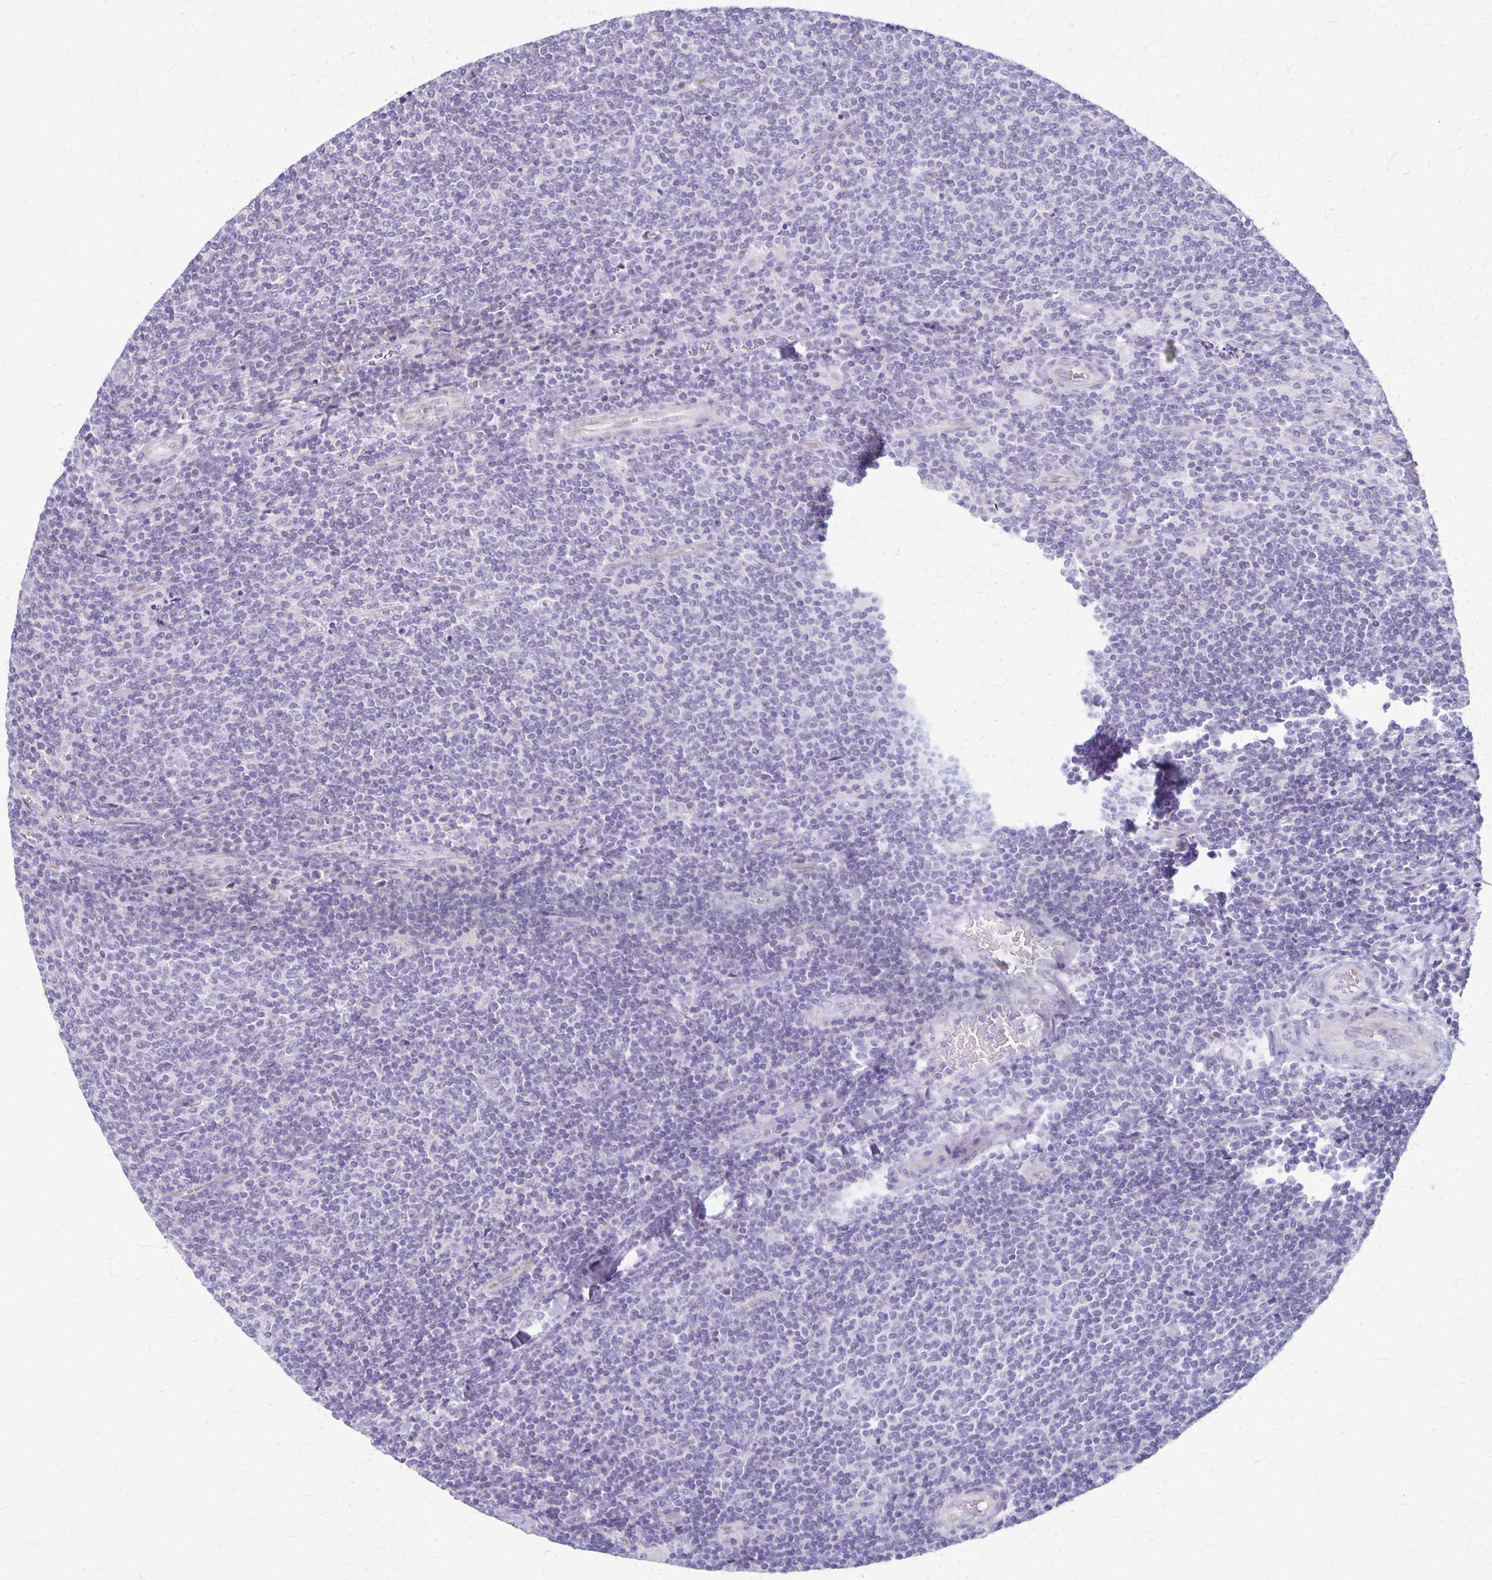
{"staining": {"intensity": "negative", "quantity": "none", "location": "none"}, "tissue": "lymphoma", "cell_type": "Tumor cells", "image_type": "cancer", "snomed": [{"axis": "morphology", "description": "Malignant lymphoma, non-Hodgkin's type, Low grade"}, {"axis": "topography", "description": "Lymph node"}], "caption": "IHC micrograph of lymphoma stained for a protein (brown), which shows no staining in tumor cells. Nuclei are stained in blue.", "gene": "HOMER1", "patient": {"sex": "male", "age": 52}}